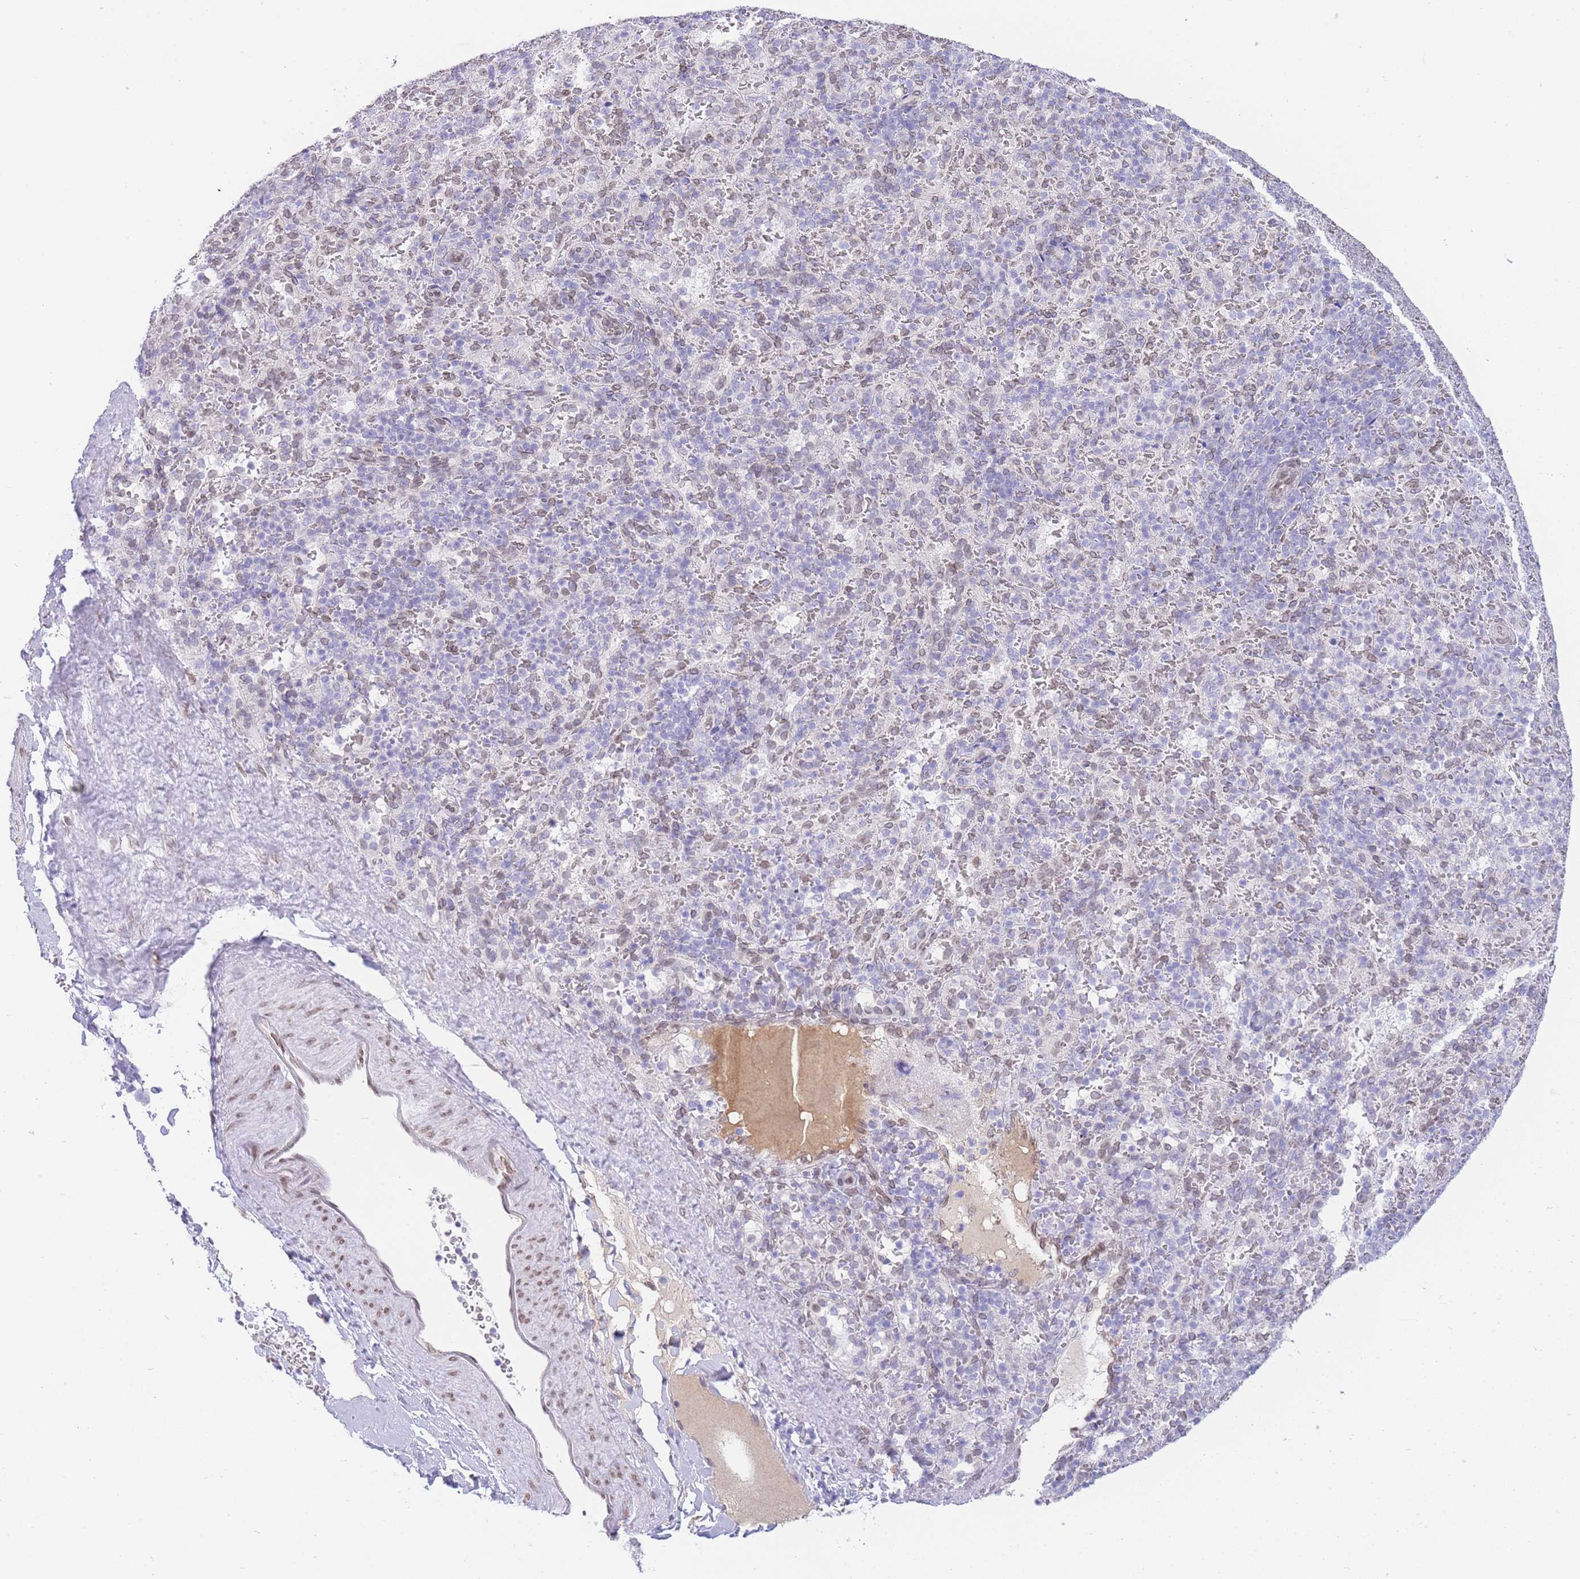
{"staining": {"intensity": "moderate", "quantity": "25%-75%", "location": "nuclear"}, "tissue": "spleen", "cell_type": "Cells in red pulp", "image_type": "normal", "snomed": [{"axis": "morphology", "description": "Normal tissue, NOS"}, {"axis": "topography", "description": "Spleen"}], "caption": "The histopathology image demonstrates a brown stain indicating the presence of a protein in the nuclear of cells in red pulp in spleen.", "gene": "OR10AD1", "patient": {"sex": "female", "age": 21}}